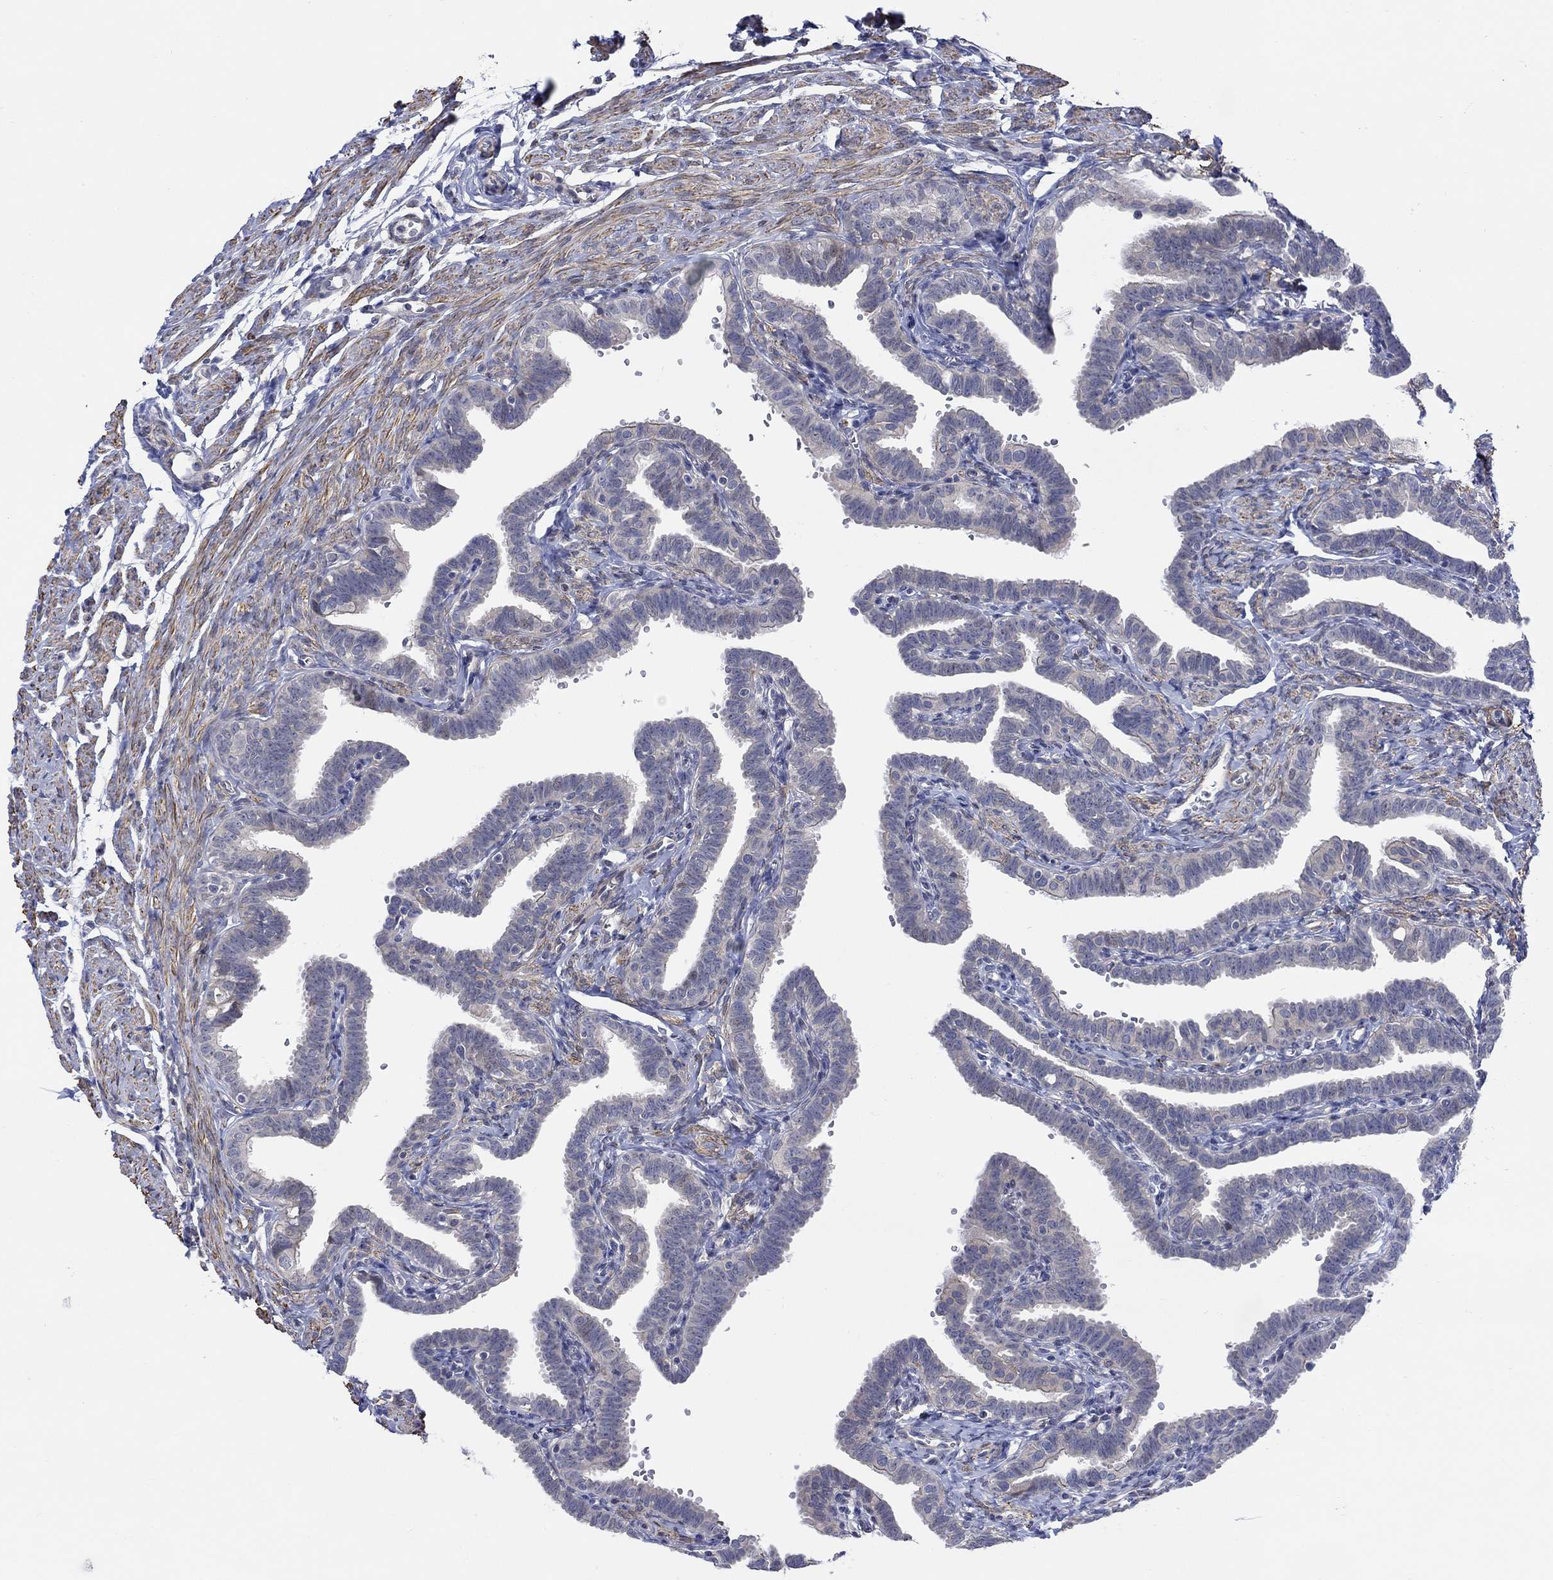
{"staining": {"intensity": "weak", "quantity": "<25%", "location": "cytoplasmic/membranous"}, "tissue": "fallopian tube", "cell_type": "Glandular cells", "image_type": "normal", "snomed": [{"axis": "morphology", "description": "Normal tissue, NOS"}, {"axis": "topography", "description": "Fallopian tube"}, {"axis": "topography", "description": "Ovary"}], "caption": "Immunohistochemical staining of normal fallopian tube shows no significant expression in glandular cells. The staining was performed using DAB (3,3'-diaminobenzidine) to visualize the protein expression in brown, while the nuclei were stained in blue with hematoxylin (Magnification: 20x).", "gene": "SCN7A", "patient": {"sex": "female", "age": 57}}